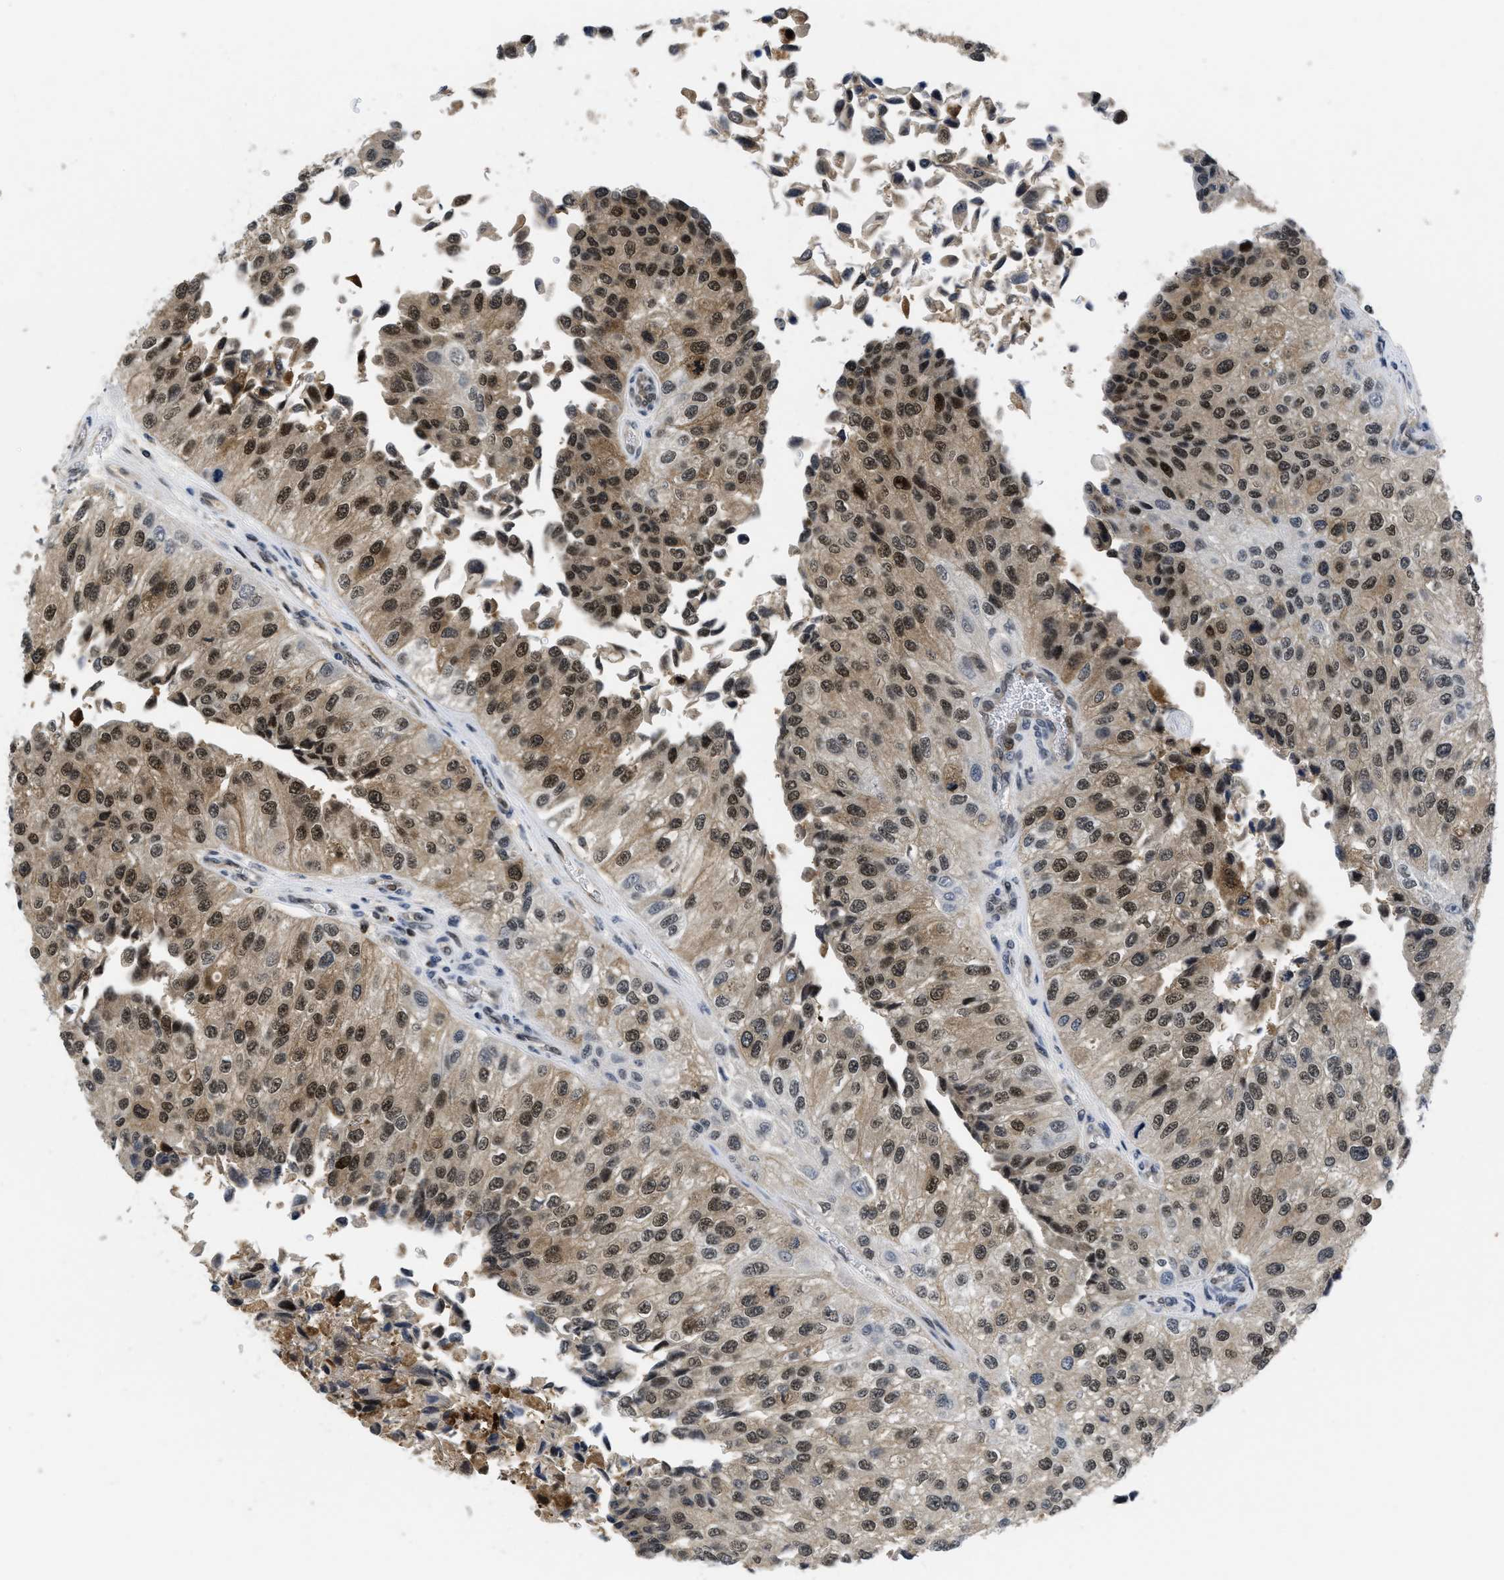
{"staining": {"intensity": "strong", "quantity": ">75%", "location": "cytoplasmic/membranous,nuclear"}, "tissue": "urothelial cancer", "cell_type": "Tumor cells", "image_type": "cancer", "snomed": [{"axis": "morphology", "description": "Urothelial carcinoma, High grade"}, {"axis": "topography", "description": "Kidney"}, {"axis": "topography", "description": "Urinary bladder"}], "caption": "A brown stain labels strong cytoplasmic/membranous and nuclear staining of a protein in urothelial cancer tumor cells.", "gene": "HIF1A", "patient": {"sex": "male", "age": 77}}